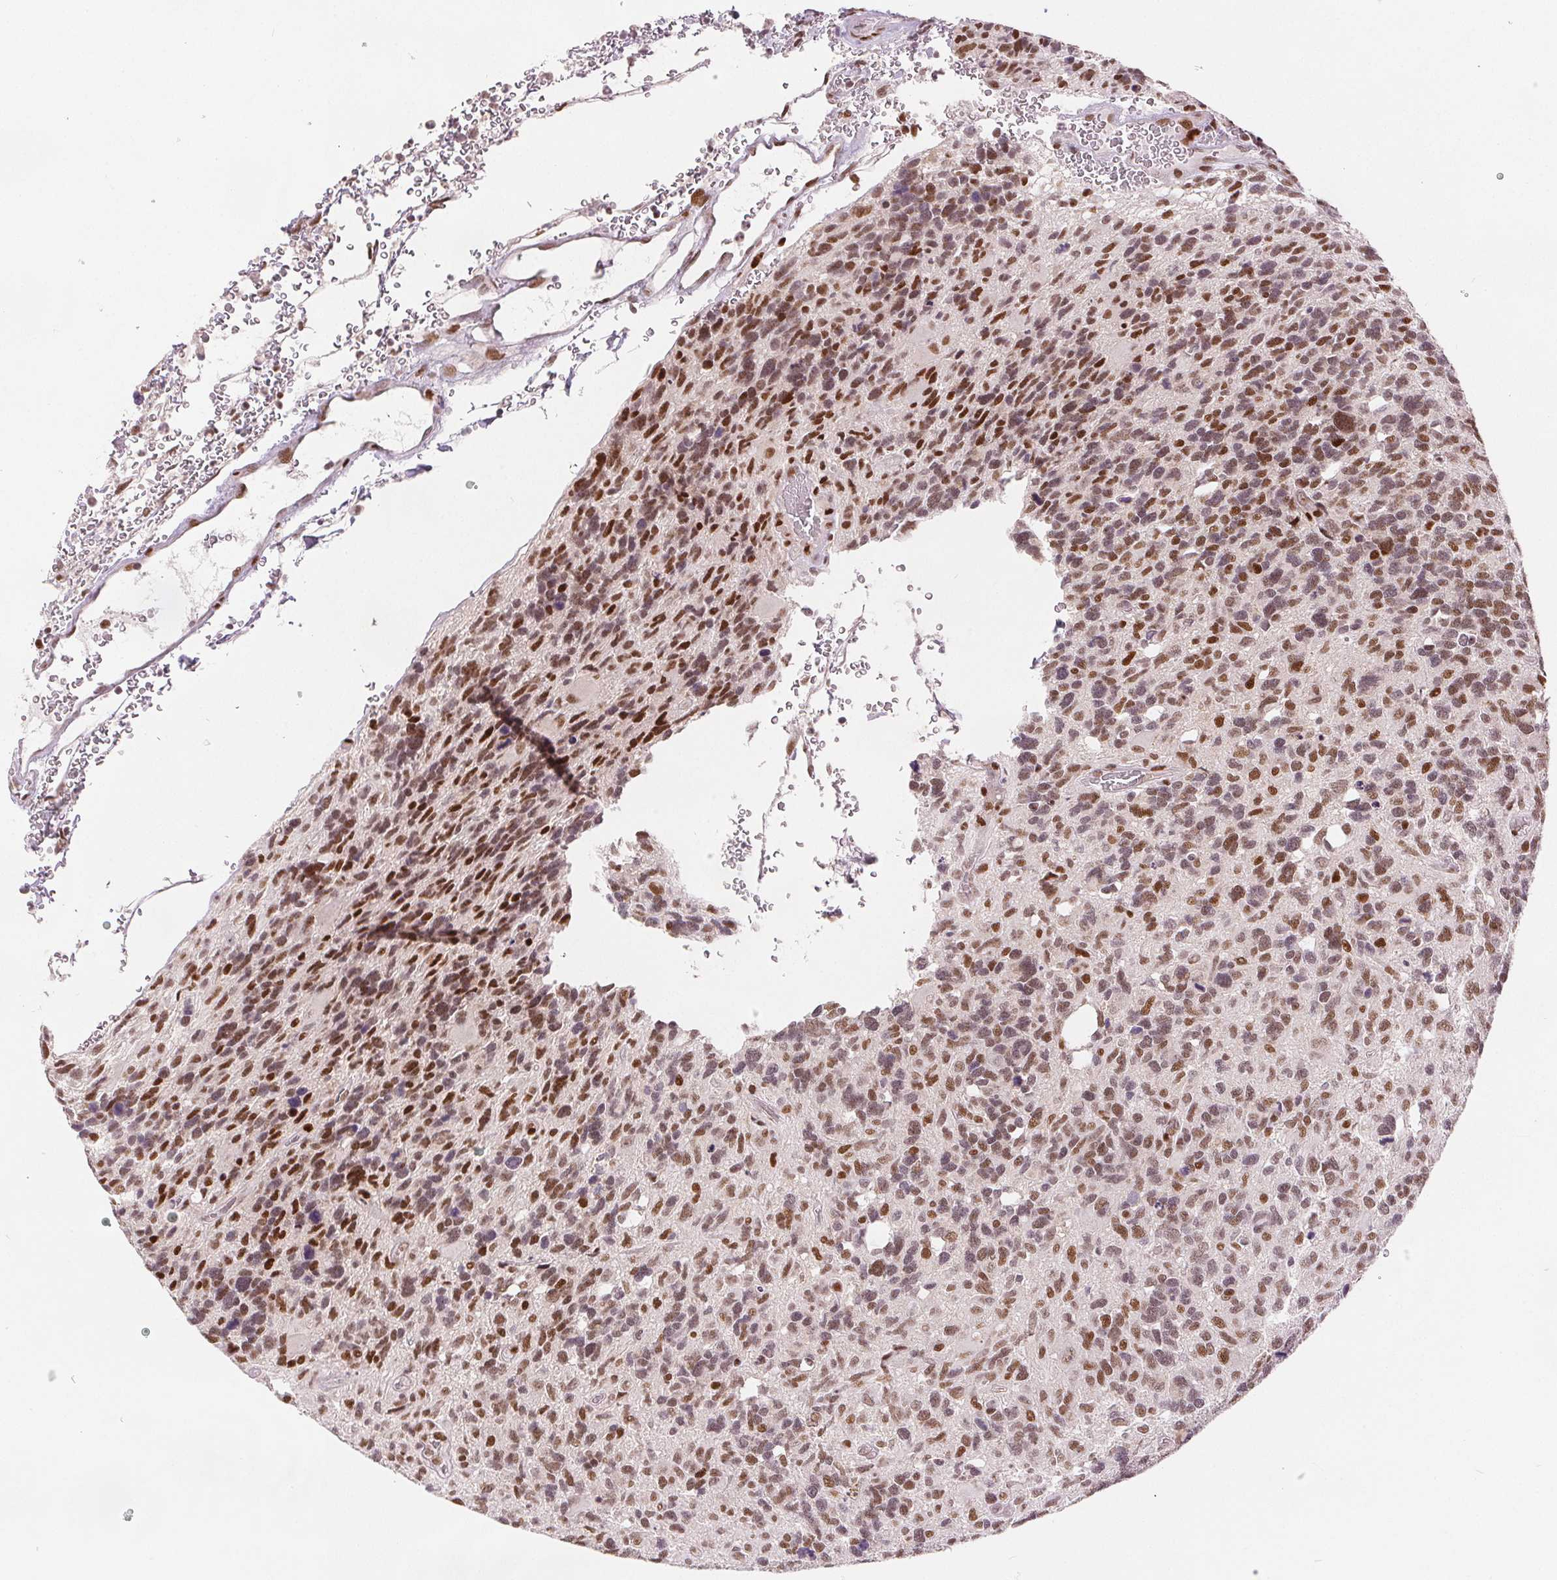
{"staining": {"intensity": "moderate", "quantity": ">75%", "location": "nuclear"}, "tissue": "glioma", "cell_type": "Tumor cells", "image_type": "cancer", "snomed": [{"axis": "morphology", "description": "Glioma, malignant, High grade"}, {"axis": "topography", "description": "Brain"}], "caption": "Tumor cells display medium levels of moderate nuclear staining in approximately >75% of cells in human glioma.", "gene": "ZNF703", "patient": {"sex": "male", "age": 49}}